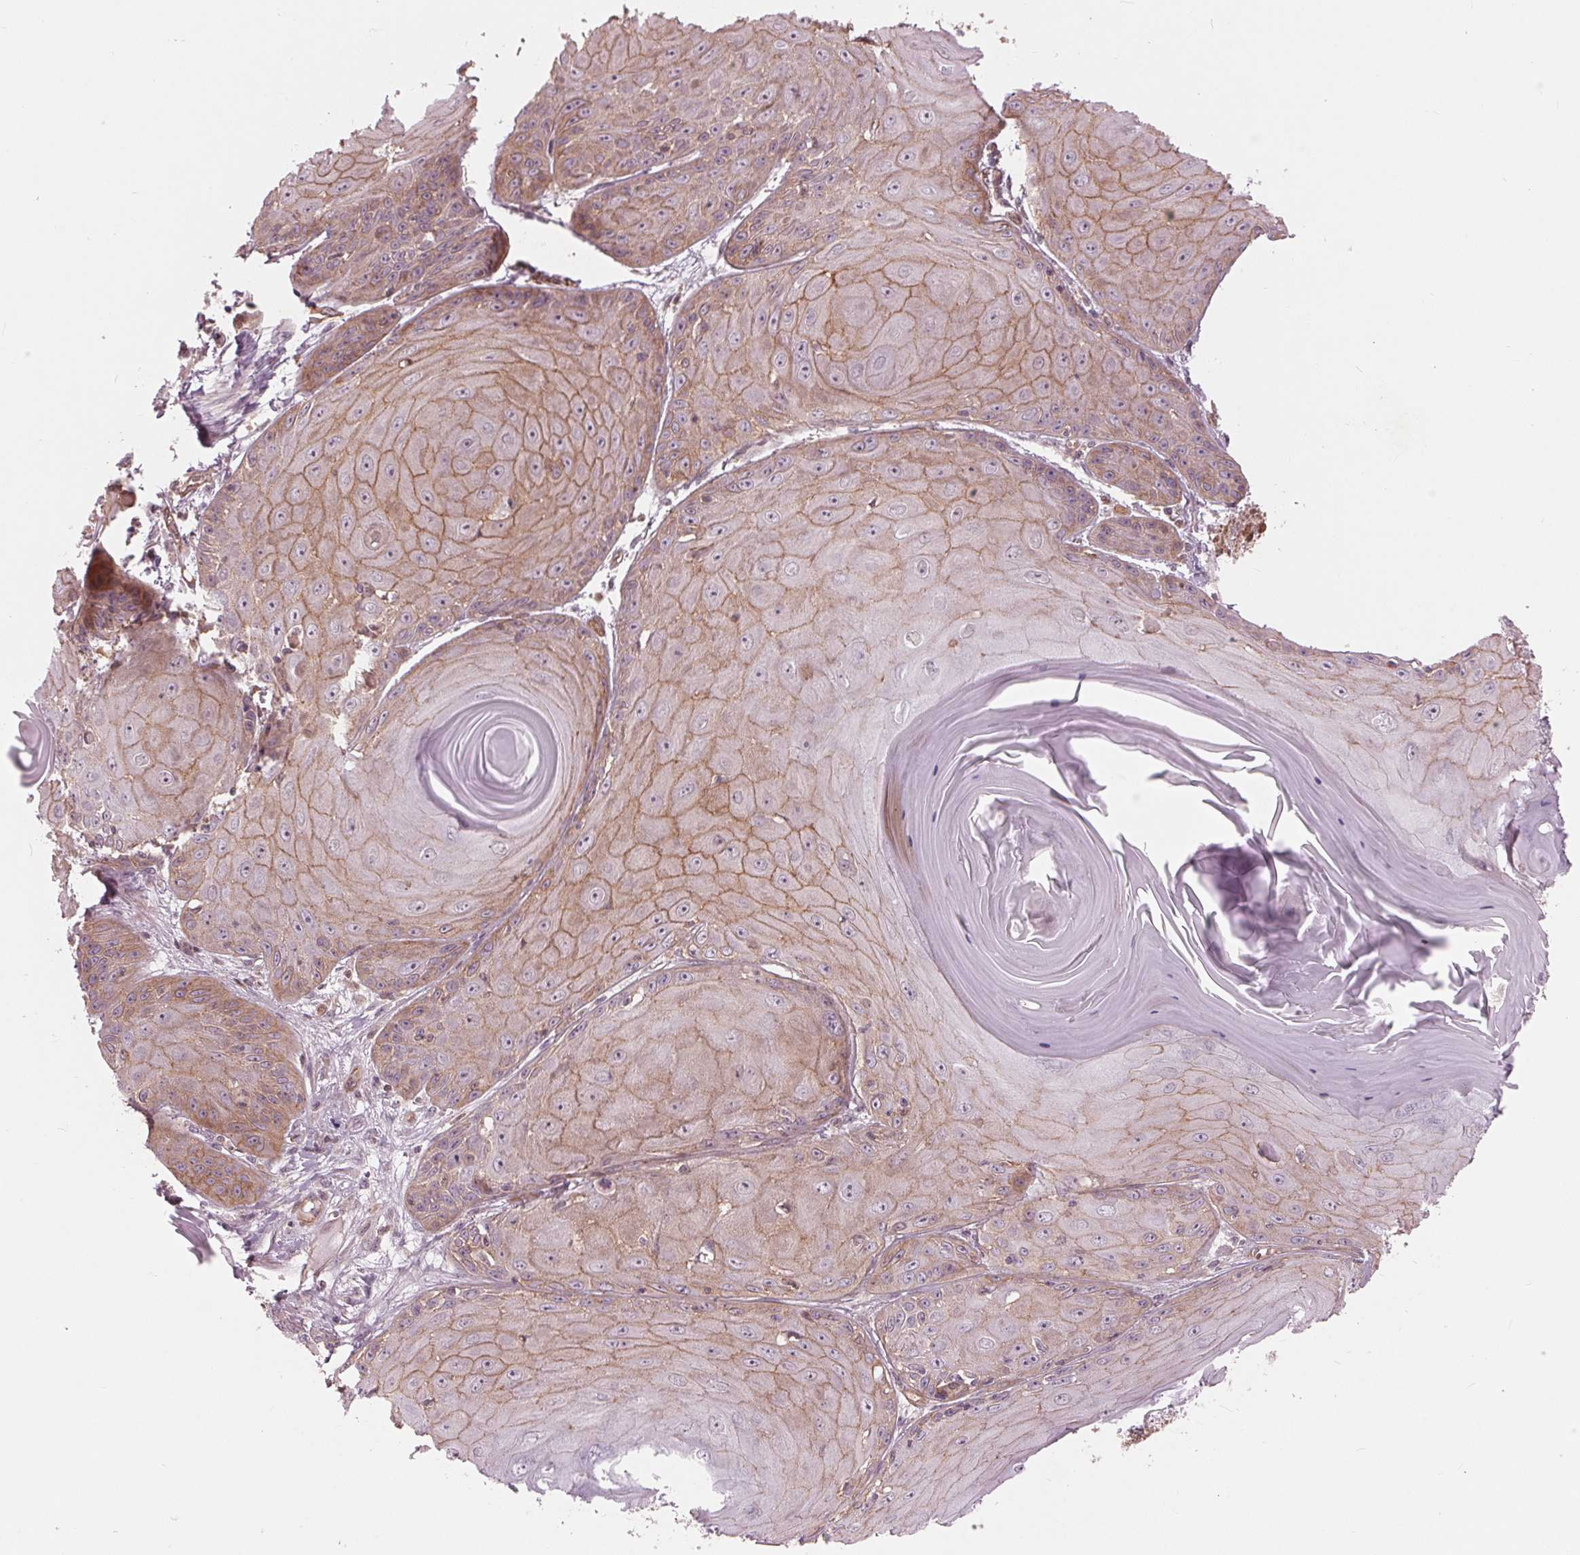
{"staining": {"intensity": "moderate", "quantity": "25%-75%", "location": "cytoplasmic/membranous"}, "tissue": "skin cancer", "cell_type": "Tumor cells", "image_type": "cancer", "snomed": [{"axis": "morphology", "description": "Squamous cell carcinoma, NOS"}, {"axis": "topography", "description": "Skin"}, {"axis": "topography", "description": "Vulva"}], "caption": "IHC (DAB (3,3'-diaminobenzidine)) staining of skin cancer (squamous cell carcinoma) displays moderate cytoplasmic/membranous protein staining in approximately 25%-75% of tumor cells.", "gene": "TXNIP", "patient": {"sex": "female", "age": 85}}